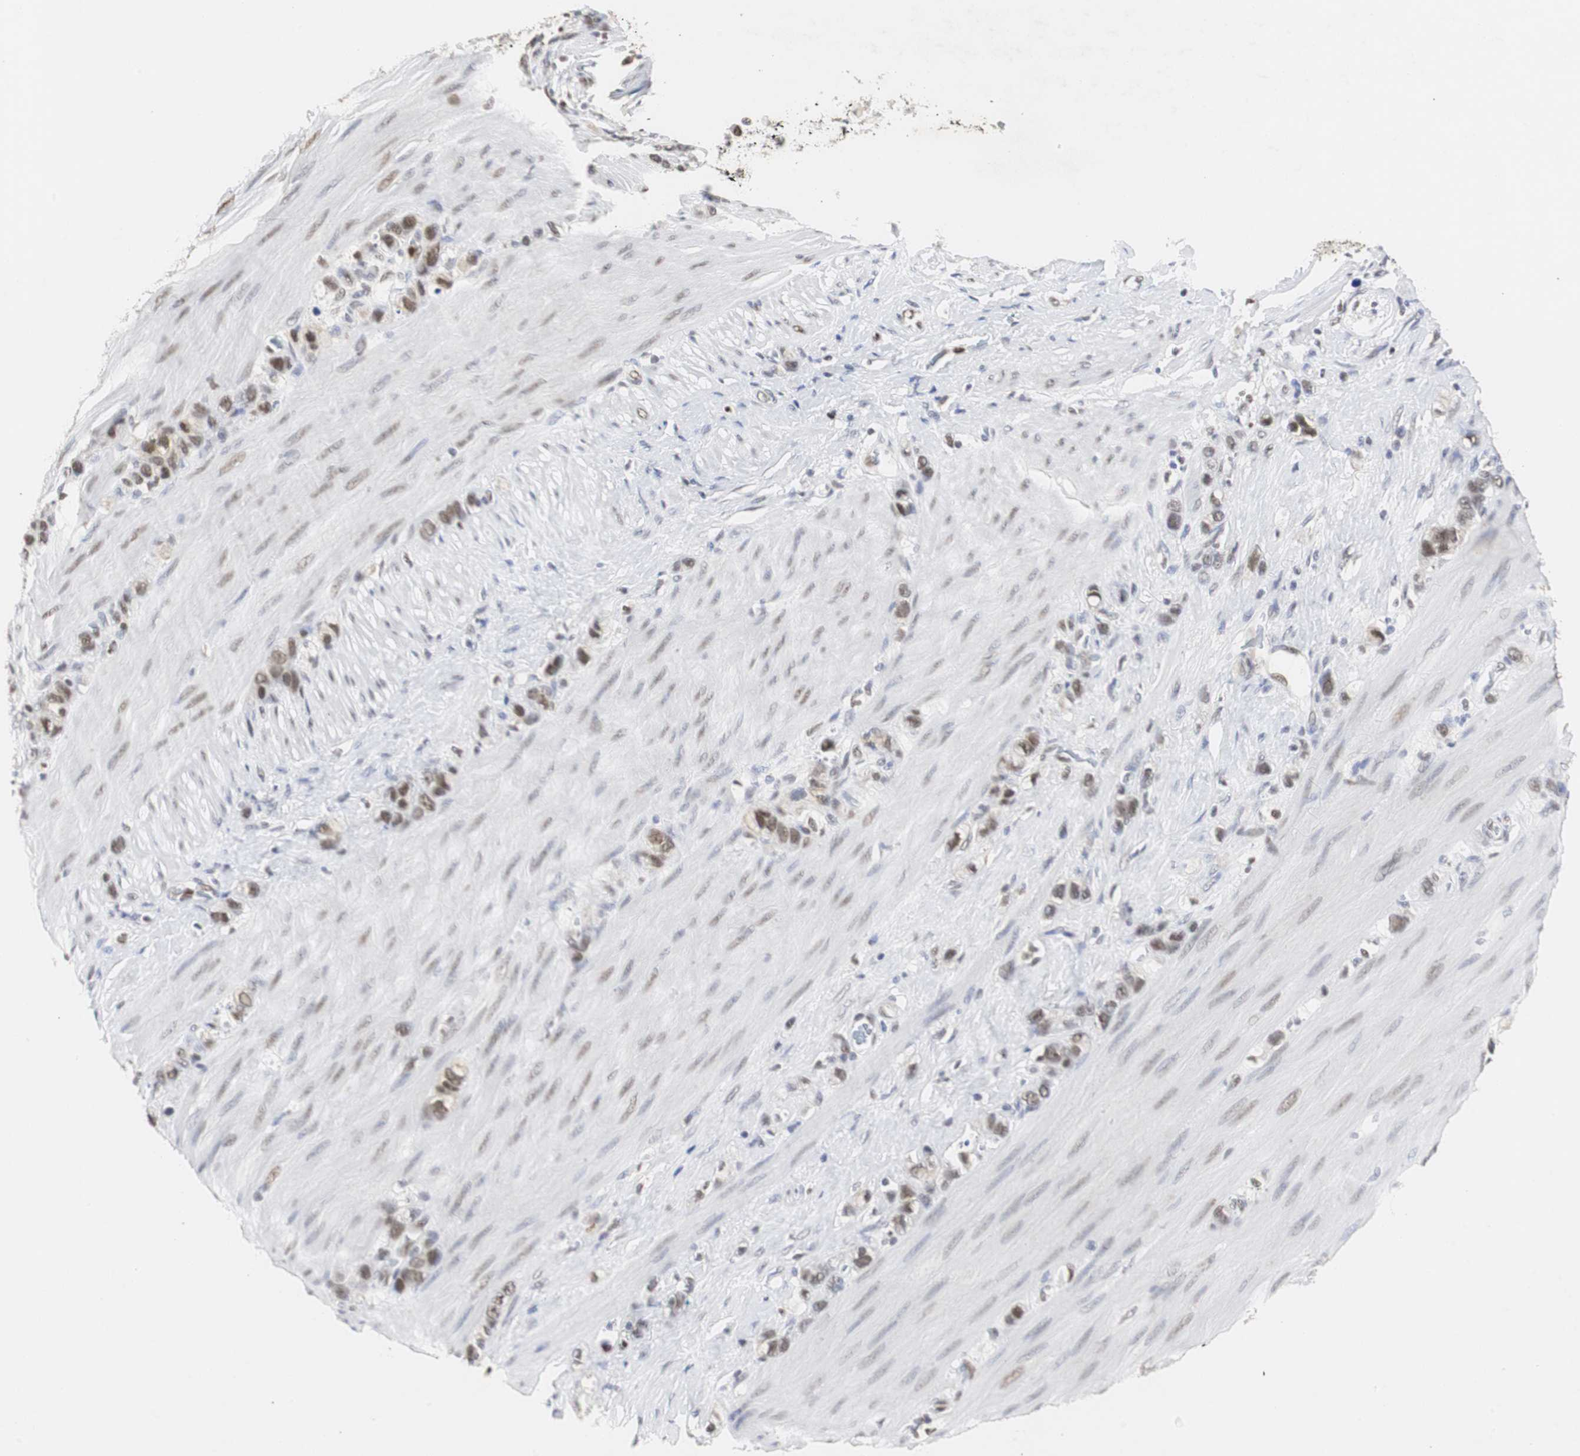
{"staining": {"intensity": "moderate", "quantity": "25%-75%", "location": "nuclear"}, "tissue": "stomach cancer", "cell_type": "Tumor cells", "image_type": "cancer", "snomed": [{"axis": "morphology", "description": "Normal tissue, NOS"}, {"axis": "morphology", "description": "Adenocarcinoma, NOS"}, {"axis": "morphology", "description": "Adenocarcinoma, High grade"}, {"axis": "topography", "description": "Stomach, upper"}, {"axis": "topography", "description": "Stomach"}], "caption": "Stomach adenocarcinoma tissue shows moderate nuclear expression in approximately 25%-75% of tumor cells, visualized by immunohistochemistry.", "gene": "ZFC3H1", "patient": {"sex": "female", "age": 65}}